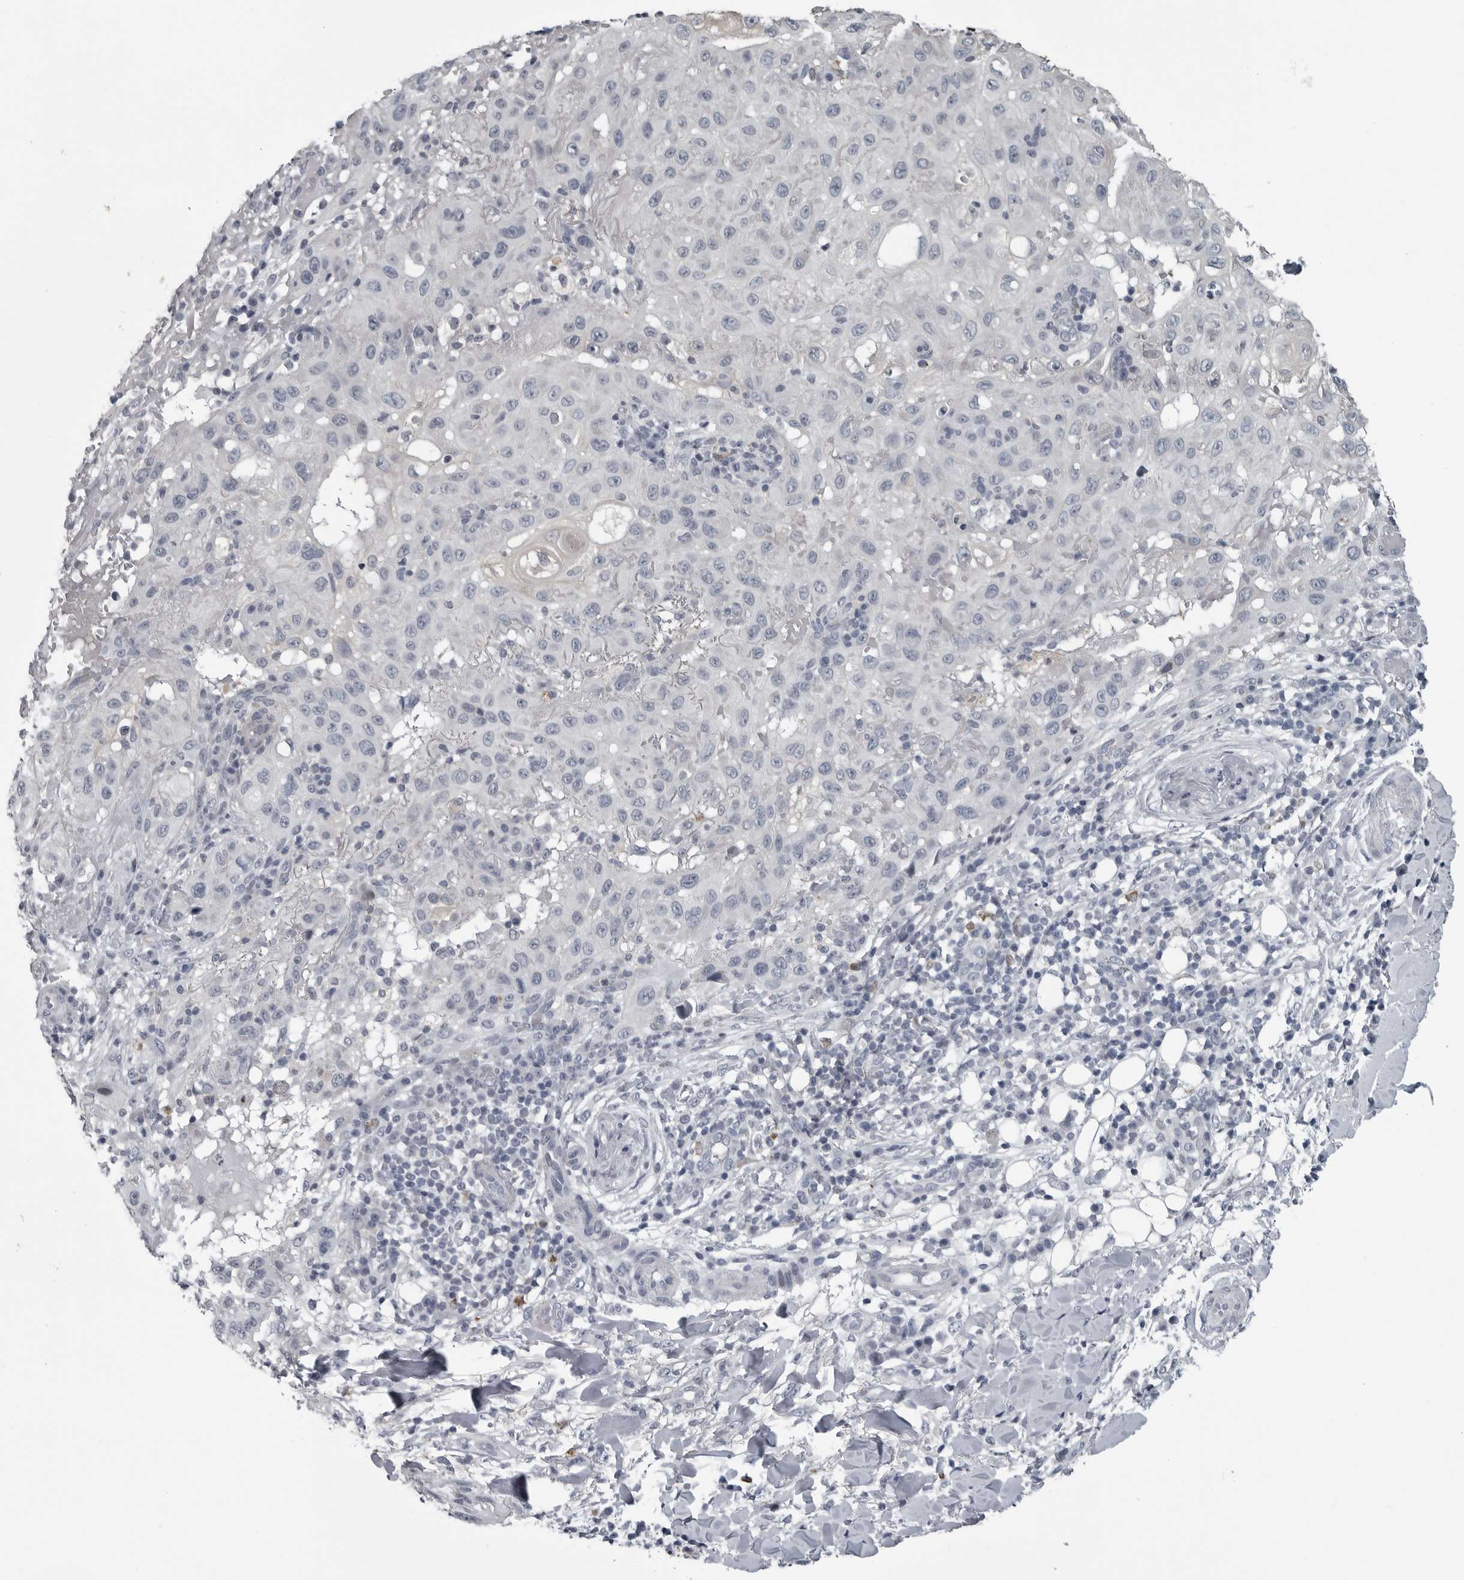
{"staining": {"intensity": "negative", "quantity": "none", "location": "none"}, "tissue": "skin cancer", "cell_type": "Tumor cells", "image_type": "cancer", "snomed": [{"axis": "morphology", "description": "Normal tissue, NOS"}, {"axis": "morphology", "description": "Squamous cell carcinoma, NOS"}, {"axis": "topography", "description": "Skin"}], "caption": "This is an IHC photomicrograph of human skin cancer. There is no staining in tumor cells.", "gene": "LYSMD1", "patient": {"sex": "female", "age": 96}}